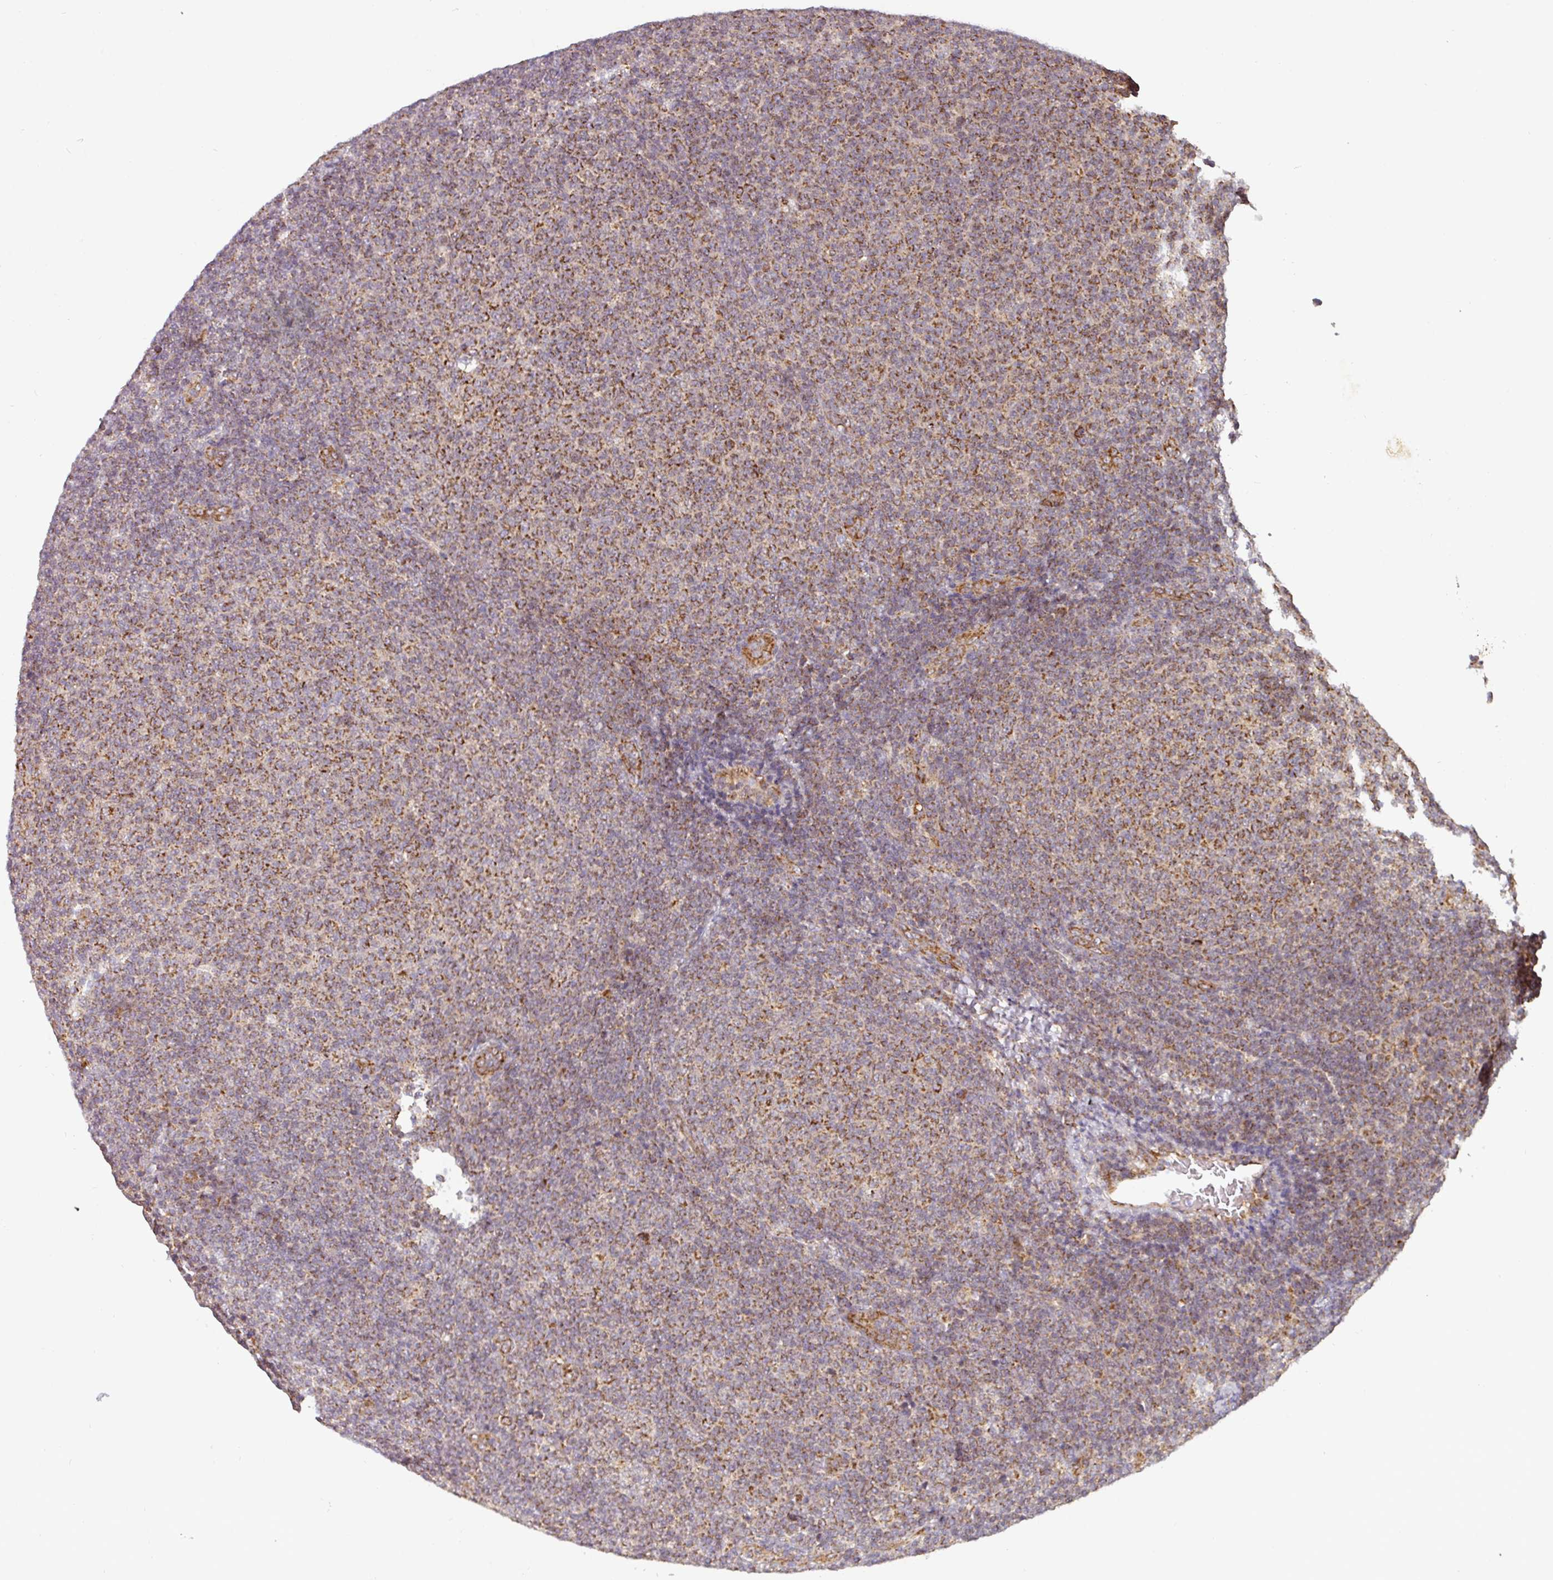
{"staining": {"intensity": "moderate", "quantity": "25%-75%", "location": "cytoplasmic/membranous"}, "tissue": "lymphoma", "cell_type": "Tumor cells", "image_type": "cancer", "snomed": [{"axis": "morphology", "description": "Malignant lymphoma, non-Hodgkin's type, Low grade"}, {"axis": "topography", "description": "Lymph node"}], "caption": "High-power microscopy captured an immunohistochemistry (IHC) image of lymphoma, revealing moderate cytoplasmic/membranous expression in approximately 25%-75% of tumor cells.", "gene": "MRPS16", "patient": {"sex": "male", "age": 66}}